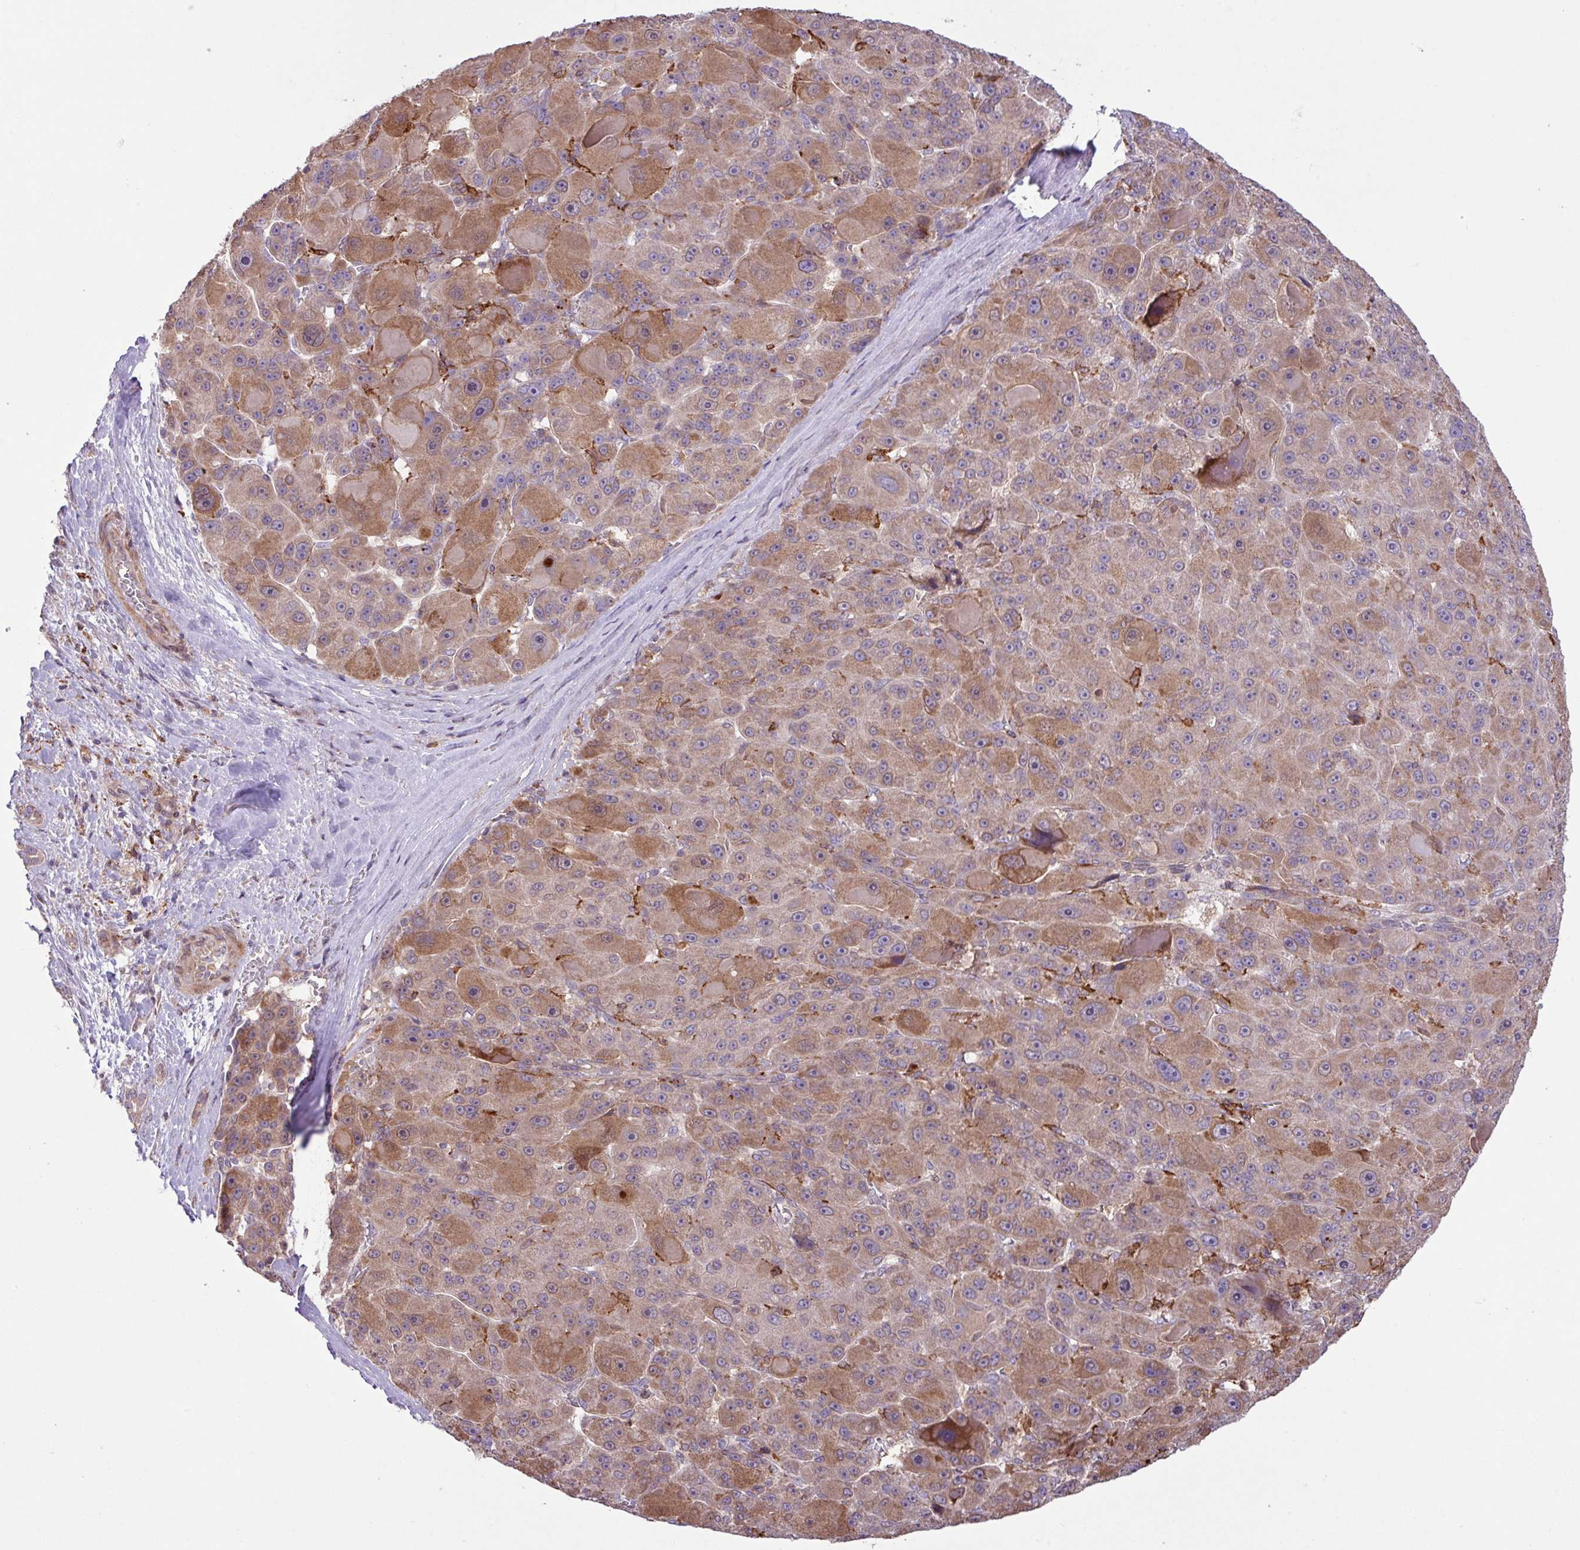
{"staining": {"intensity": "moderate", "quantity": "25%-75%", "location": "cytoplasmic/membranous"}, "tissue": "liver cancer", "cell_type": "Tumor cells", "image_type": "cancer", "snomed": [{"axis": "morphology", "description": "Carcinoma, Hepatocellular, NOS"}, {"axis": "topography", "description": "Liver"}], "caption": "IHC photomicrograph of human hepatocellular carcinoma (liver) stained for a protein (brown), which reveals medium levels of moderate cytoplasmic/membranous expression in about 25%-75% of tumor cells.", "gene": "ARHGEF25", "patient": {"sex": "male", "age": 76}}